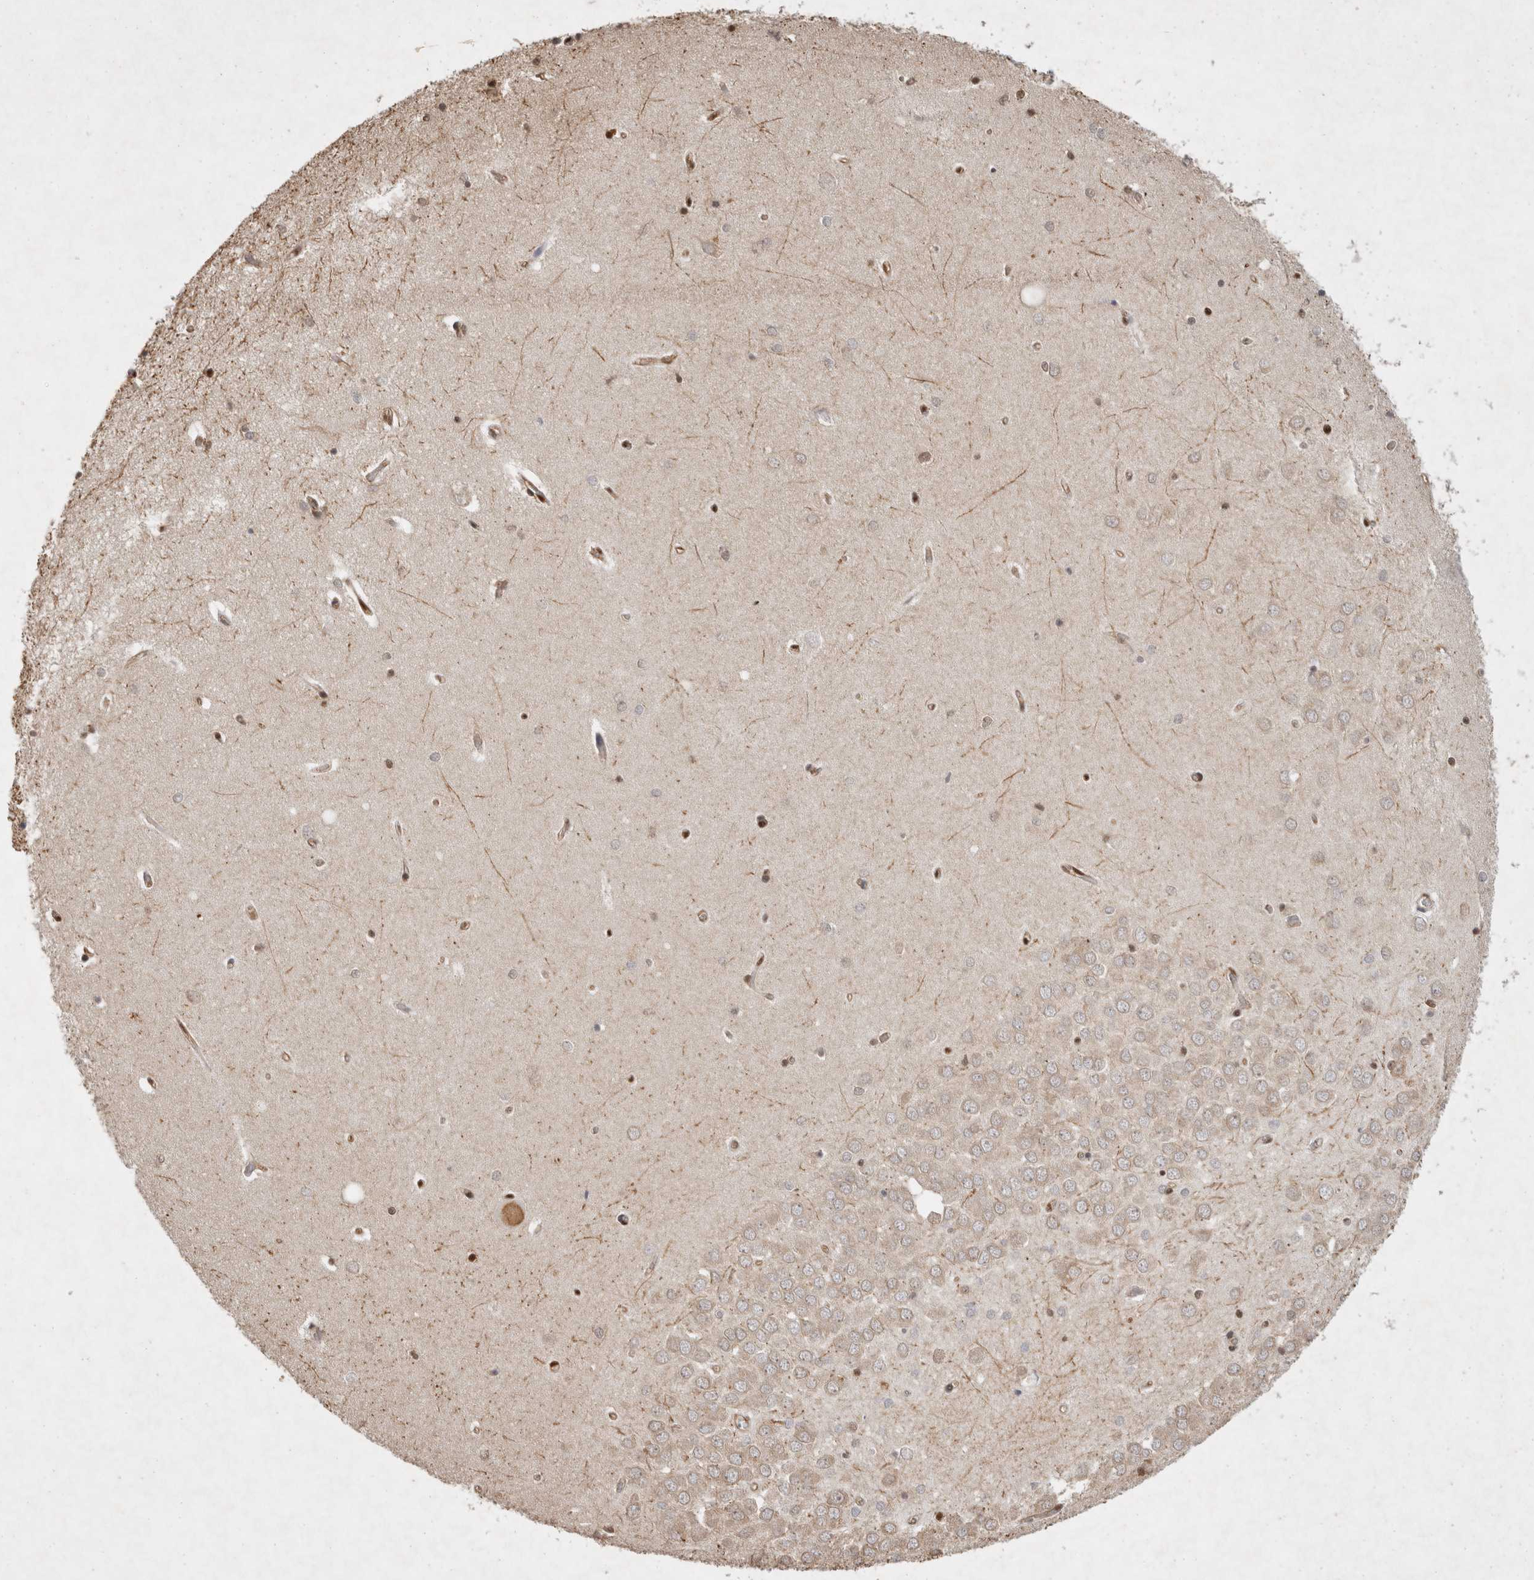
{"staining": {"intensity": "strong", "quantity": ">75%", "location": "nuclear"}, "tissue": "hippocampus", "cell_type": "Glial cells", "image_type": "normal", "snomed": [{"axis": "morphology", "description": "Normal tissue, NOS"}, {"axis": "topography", "description": "Hippocampus"}], "caption": "High-magnification brightfield microscopy of benign hippocampus stained with DAB (3,3'-diaminobenzidine) (brown) and counterstained with hematoxylin (blue). glial cells exhibit strong nuclear expression is seen in about>75% of cells. The staining was performed using DAB (3,3'-diaminobenzidine), with brown indicating positive protein expression. Nuclei are stained blue with hematoxylin.", "gene": "HDGF", "patient": {"sex": "male", "age": 70}}